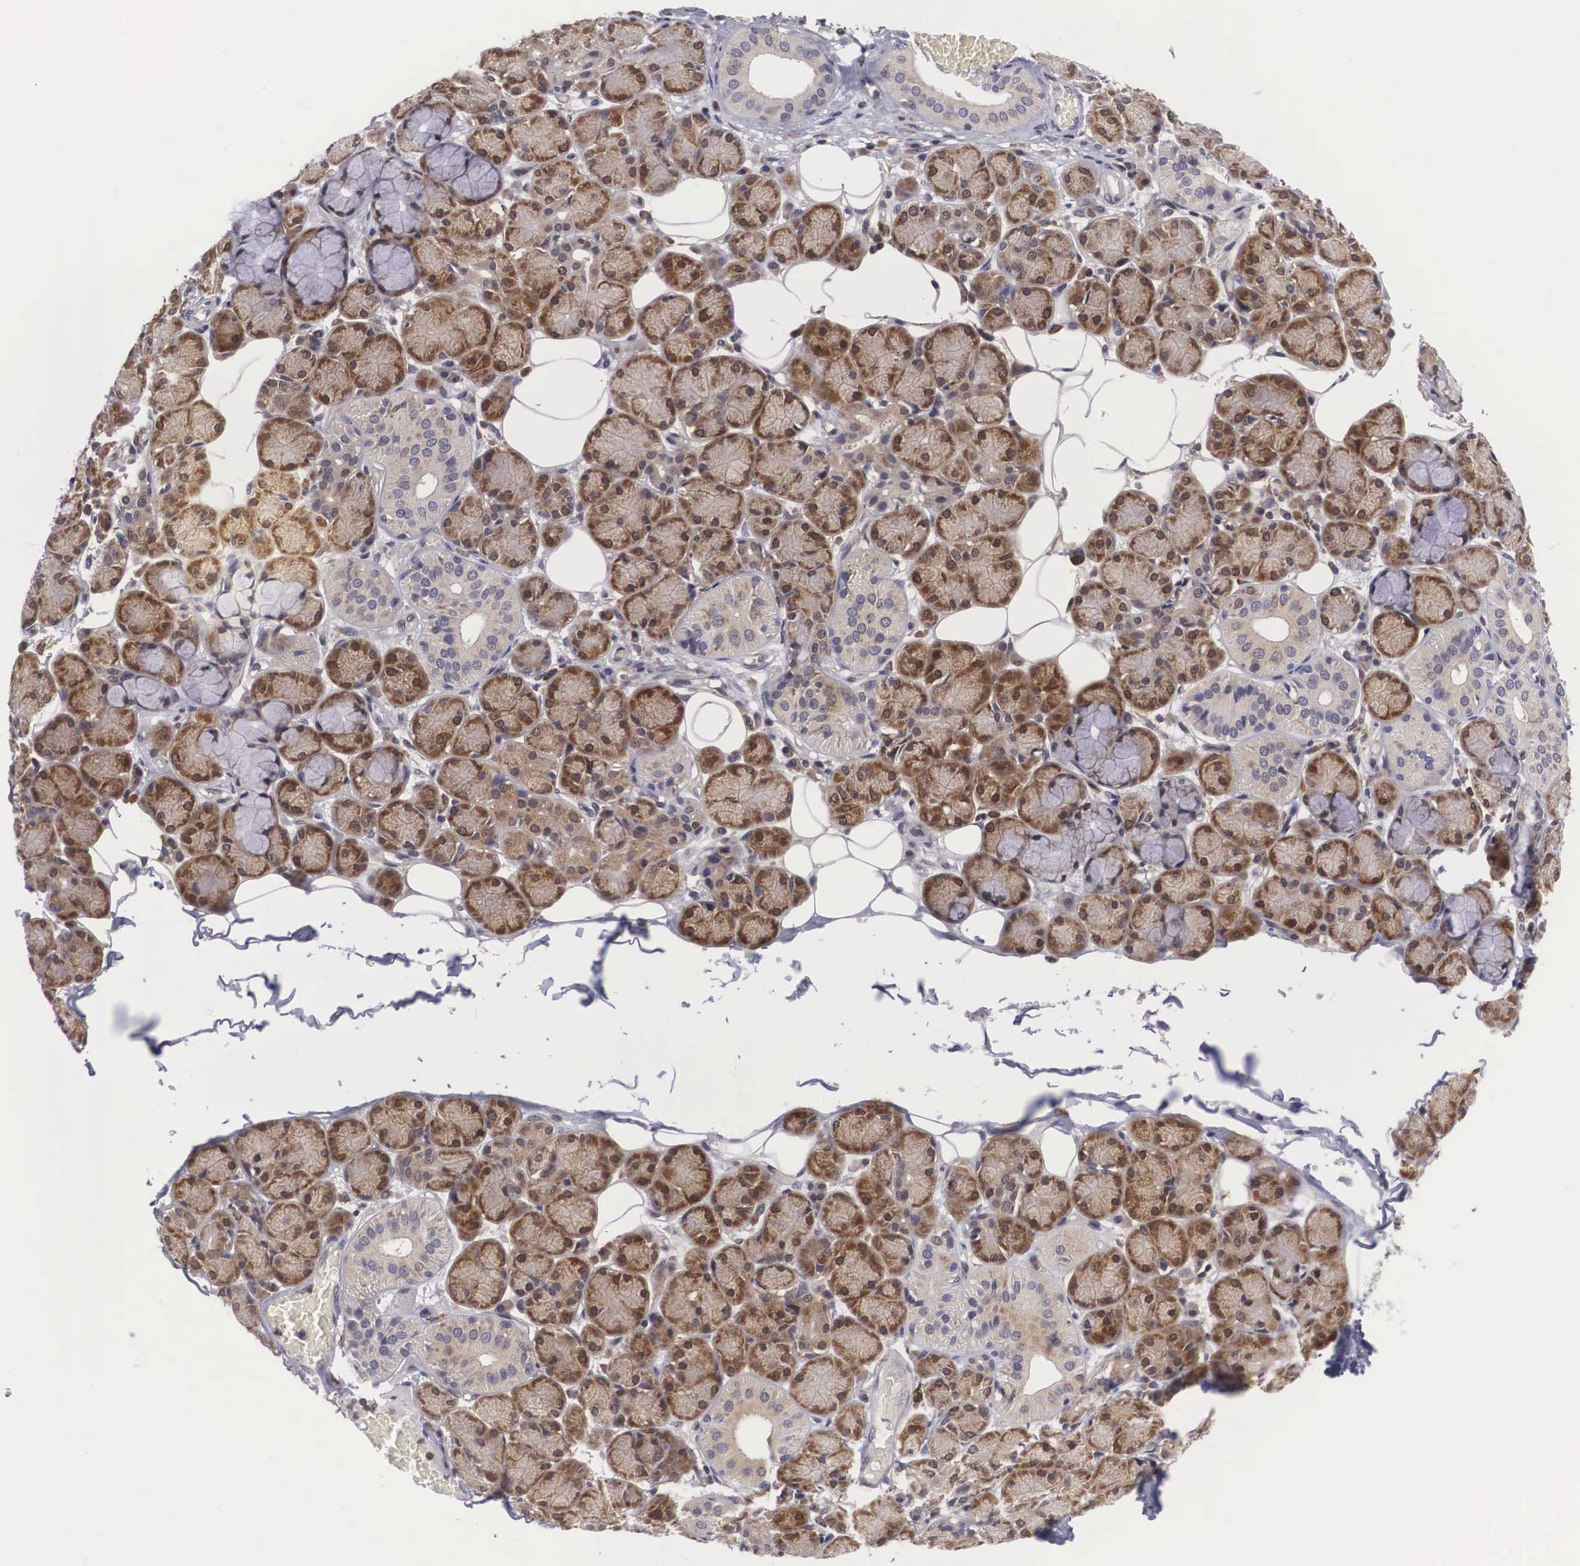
{"staining": {"intensity": "strong", "quantity": "25%-75%", "location": "cytoplasmic/membranous,nuclear"}, "tissue": "salivary gland", "cell_type": "Glandular cells", "image_type": "normal", "snomed": [{"axis": "morphology", "description": "Normal tissue, NOS"}, {"axis": "topography", "description": "Salivary gland"}], "caption": "About 25%-75% of glandular cells in benign human salivary gland display strong cytoplasmic/membranous,nuclear protein positivity as visualized by brown immunohistochemical staining.", "gene": "ADSL", "patient": {"sex": "male", "age": 54}}